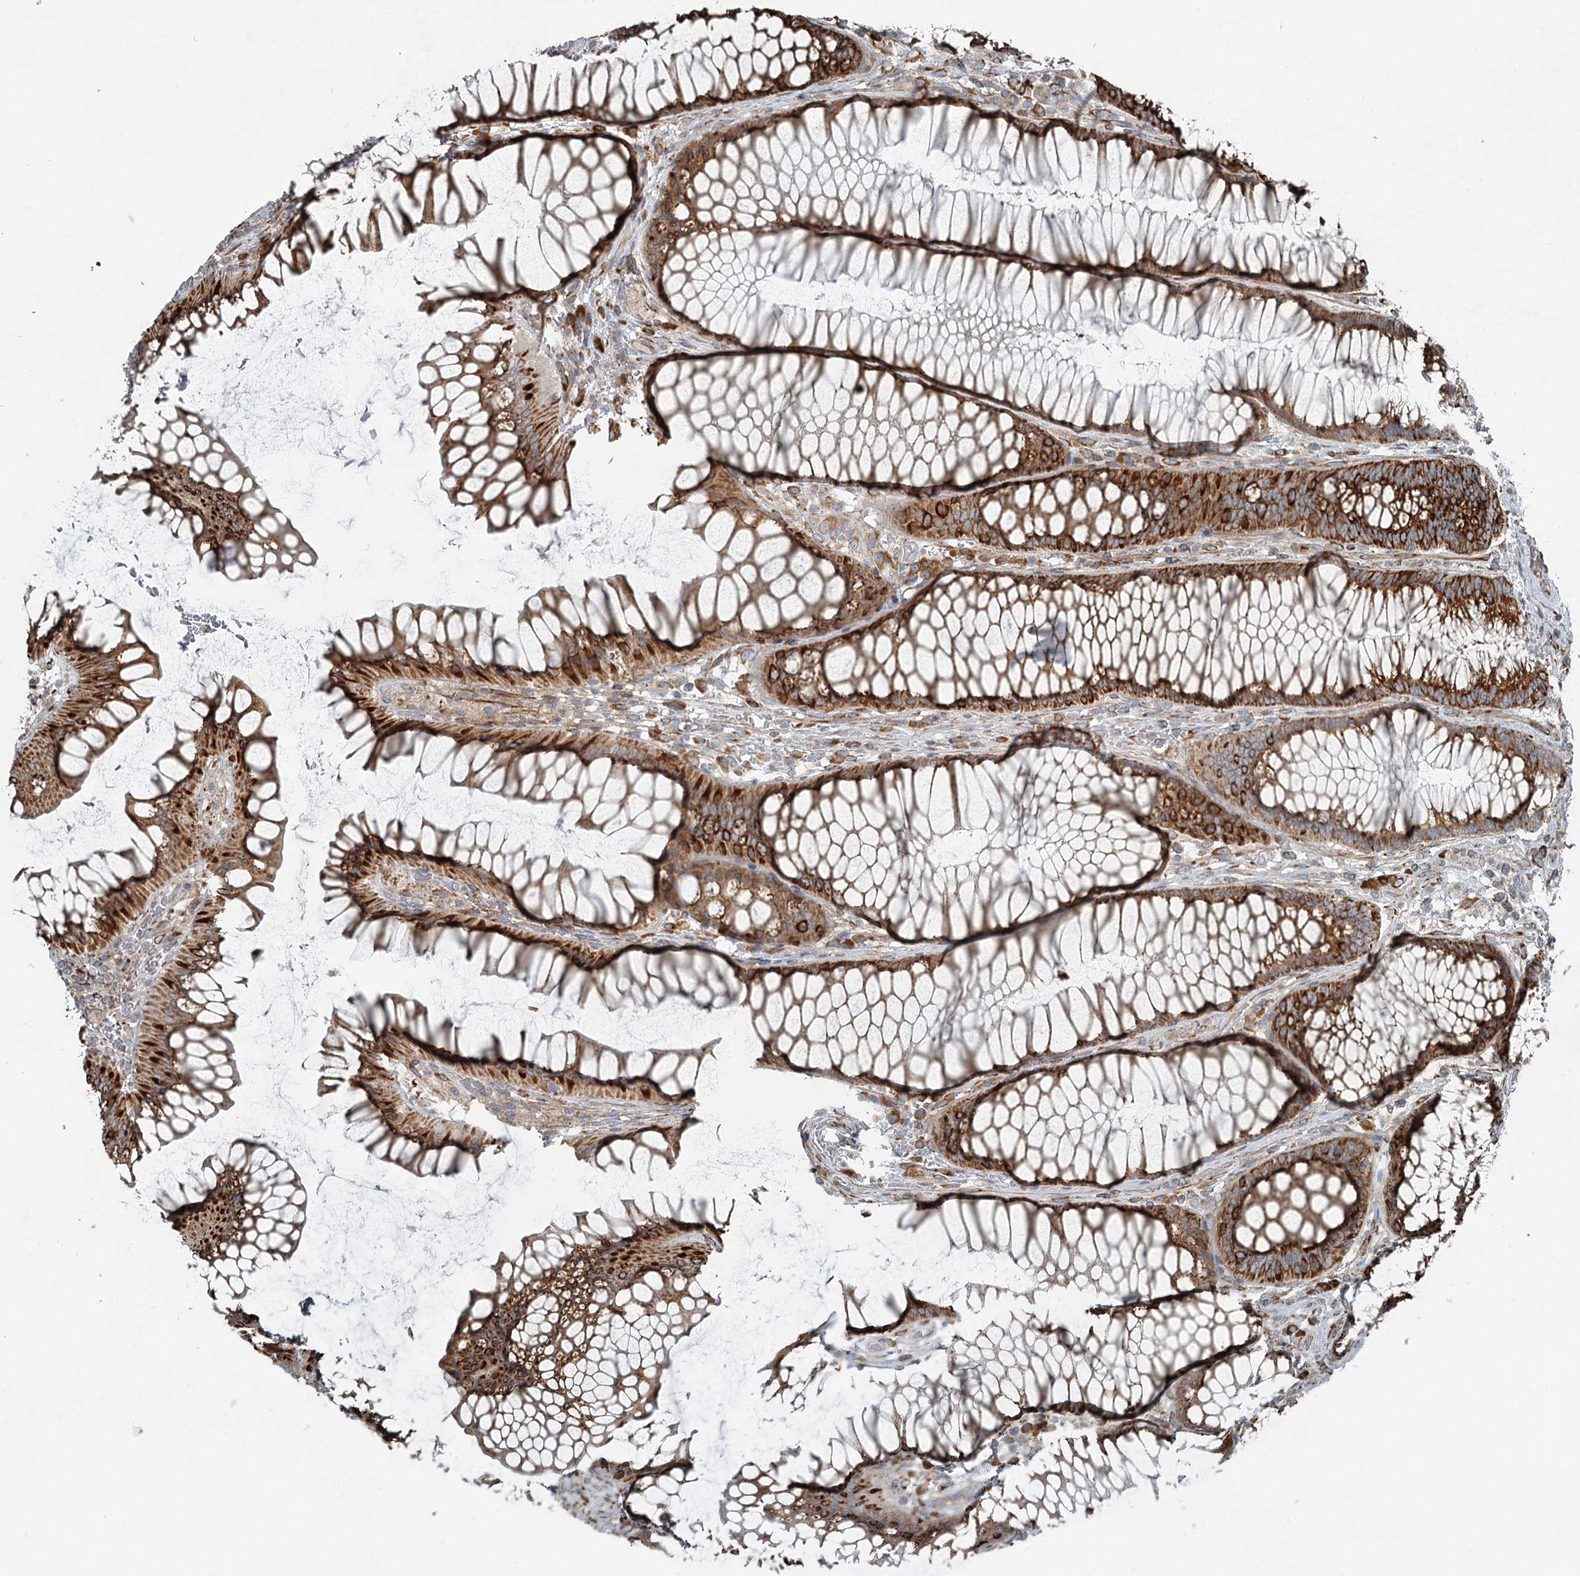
{"staining": {"intensity": "moderate", "quantity": ">75%", "location": "cytoplasmic/membranous"}, "tissue": "colon", "cell_type": "Endothelial cells", "image_type": "normal", "snomed": [{"axis": "morphology", "description": "Normal tissue, NOS"}, {"axis": "topography", "description": "Colon"}], "caption": "Immunohistochemistry (IHC) (DAB (3,3'-diaminobenzidine)) staining of unremarkable human colon demonstrates moderate cytoplasmic/membranous protein staining in approximately >75% of endothelial cells.", "gene": "RASSF8", "patient": {"sex": "female", "age": 82}}